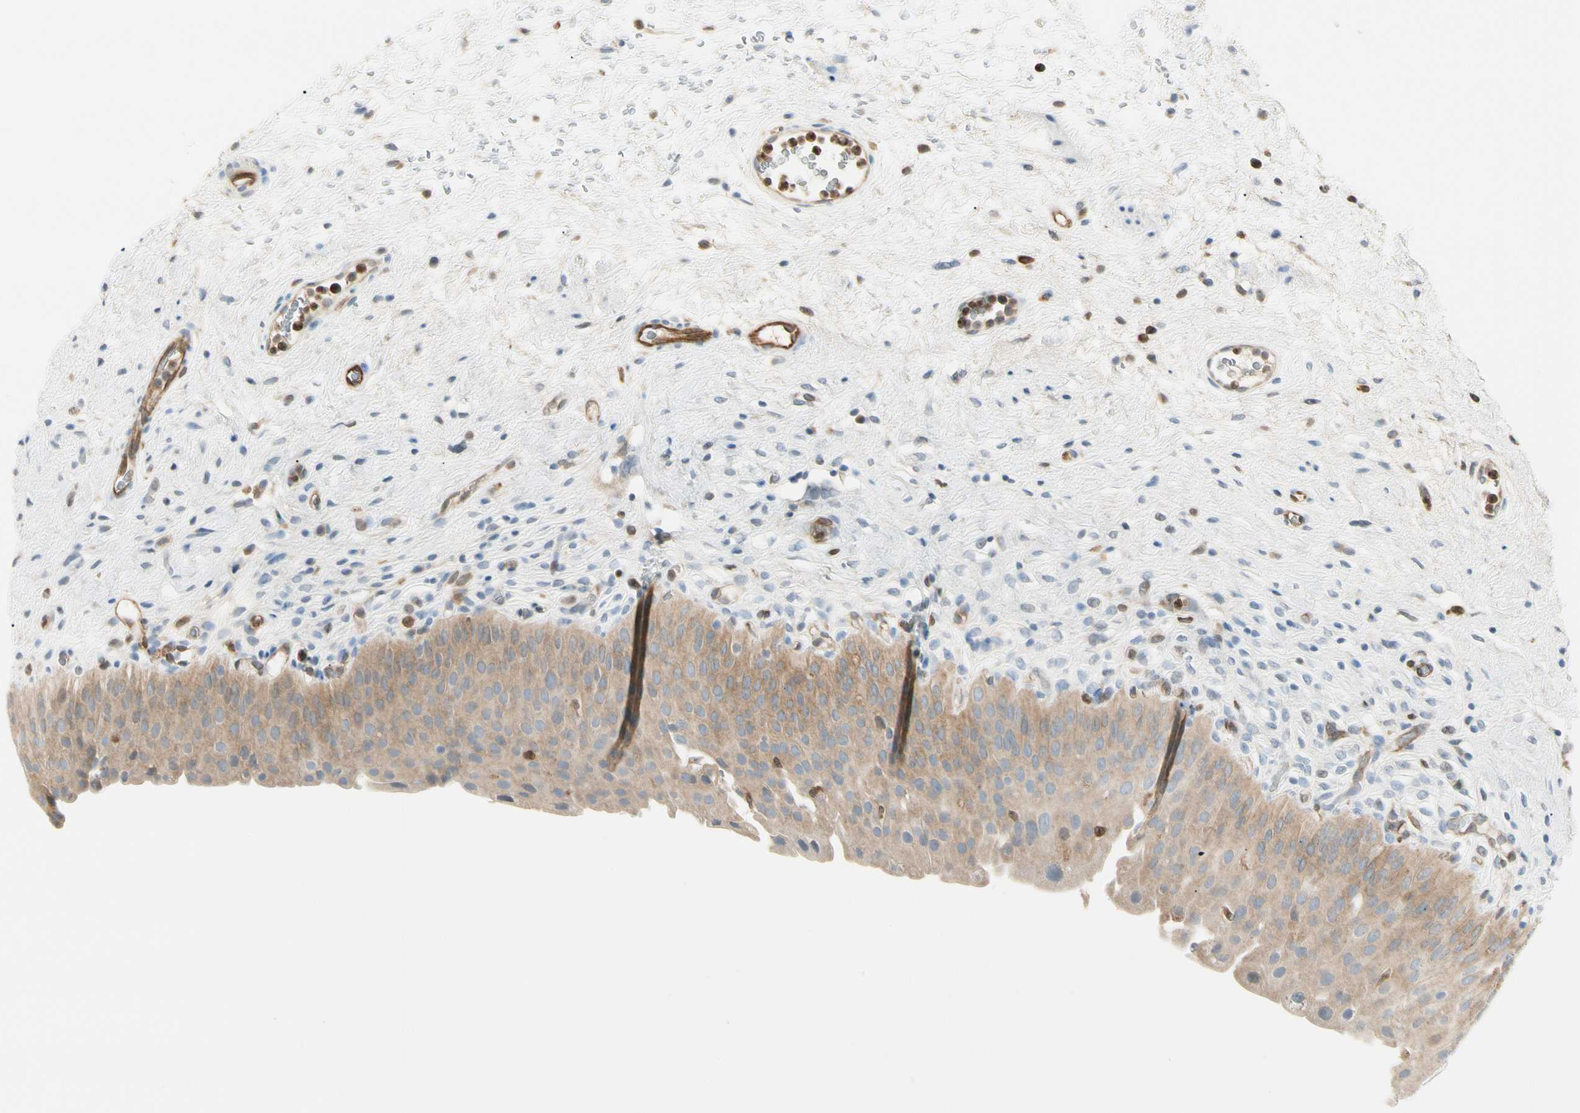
{"staining": {"intensity": "weak", "quantity": ">75%", "location": "cytoplasmic/membranous"}, "tissue": "urinary bladder", "cell_type": "Urothelial cells", "image_type": "normal", "snomed": [{"axis": "morphology", "description": "Normal tissue, NOS"}, {"axis": "morphology", "description": "Urothelial carcinoma, High grade"}, {"axis": "topography", "description": "Urinary bladder"}], "caption": "Protein expression analysis of benign urinary bladder demonstrates weak cytoplasmic/membranous positivity in about >75% of urothelial cells.", "gene": "LPCAT2", "patient": {"sex": "male", "age": 46}}